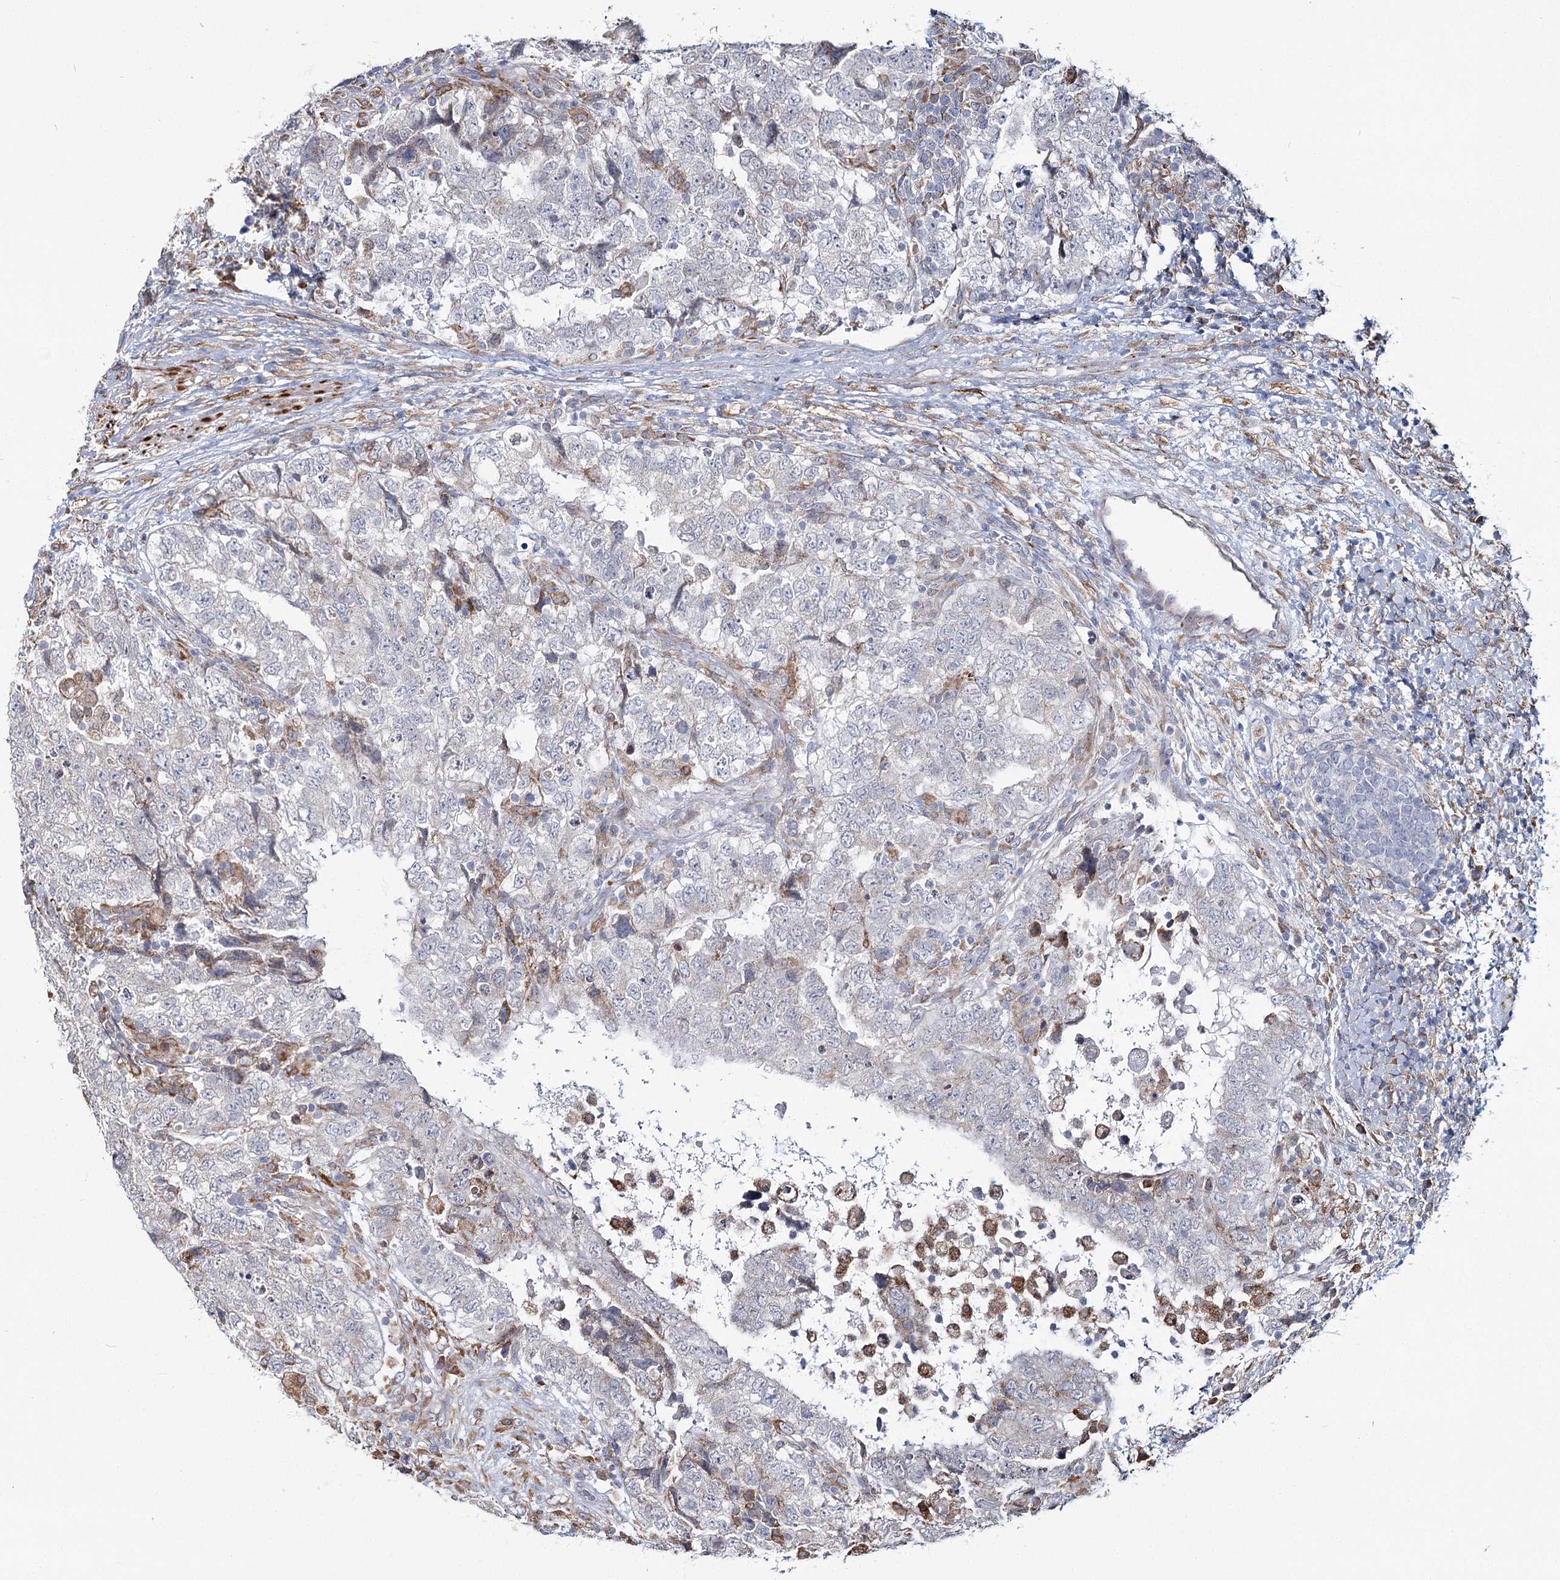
{"staining": {"intensity": "negative", "quantity": "none", "location": "none"}, "tissue": "testis cancer", "cell_type": "Tumor cells", "image_type": "cancer", "snomed": [{"axis": "morphology", "description": "Carcinoma, Embryonal, NOS"}, {"axis": "topography", "description": "Testis"}], "caption": "Immunohistochemistry of testis cancer demonstrates no staining in tumor cells.", "gene": "ZCCHC9", "patient": {"sex": "male", "age": 37}}